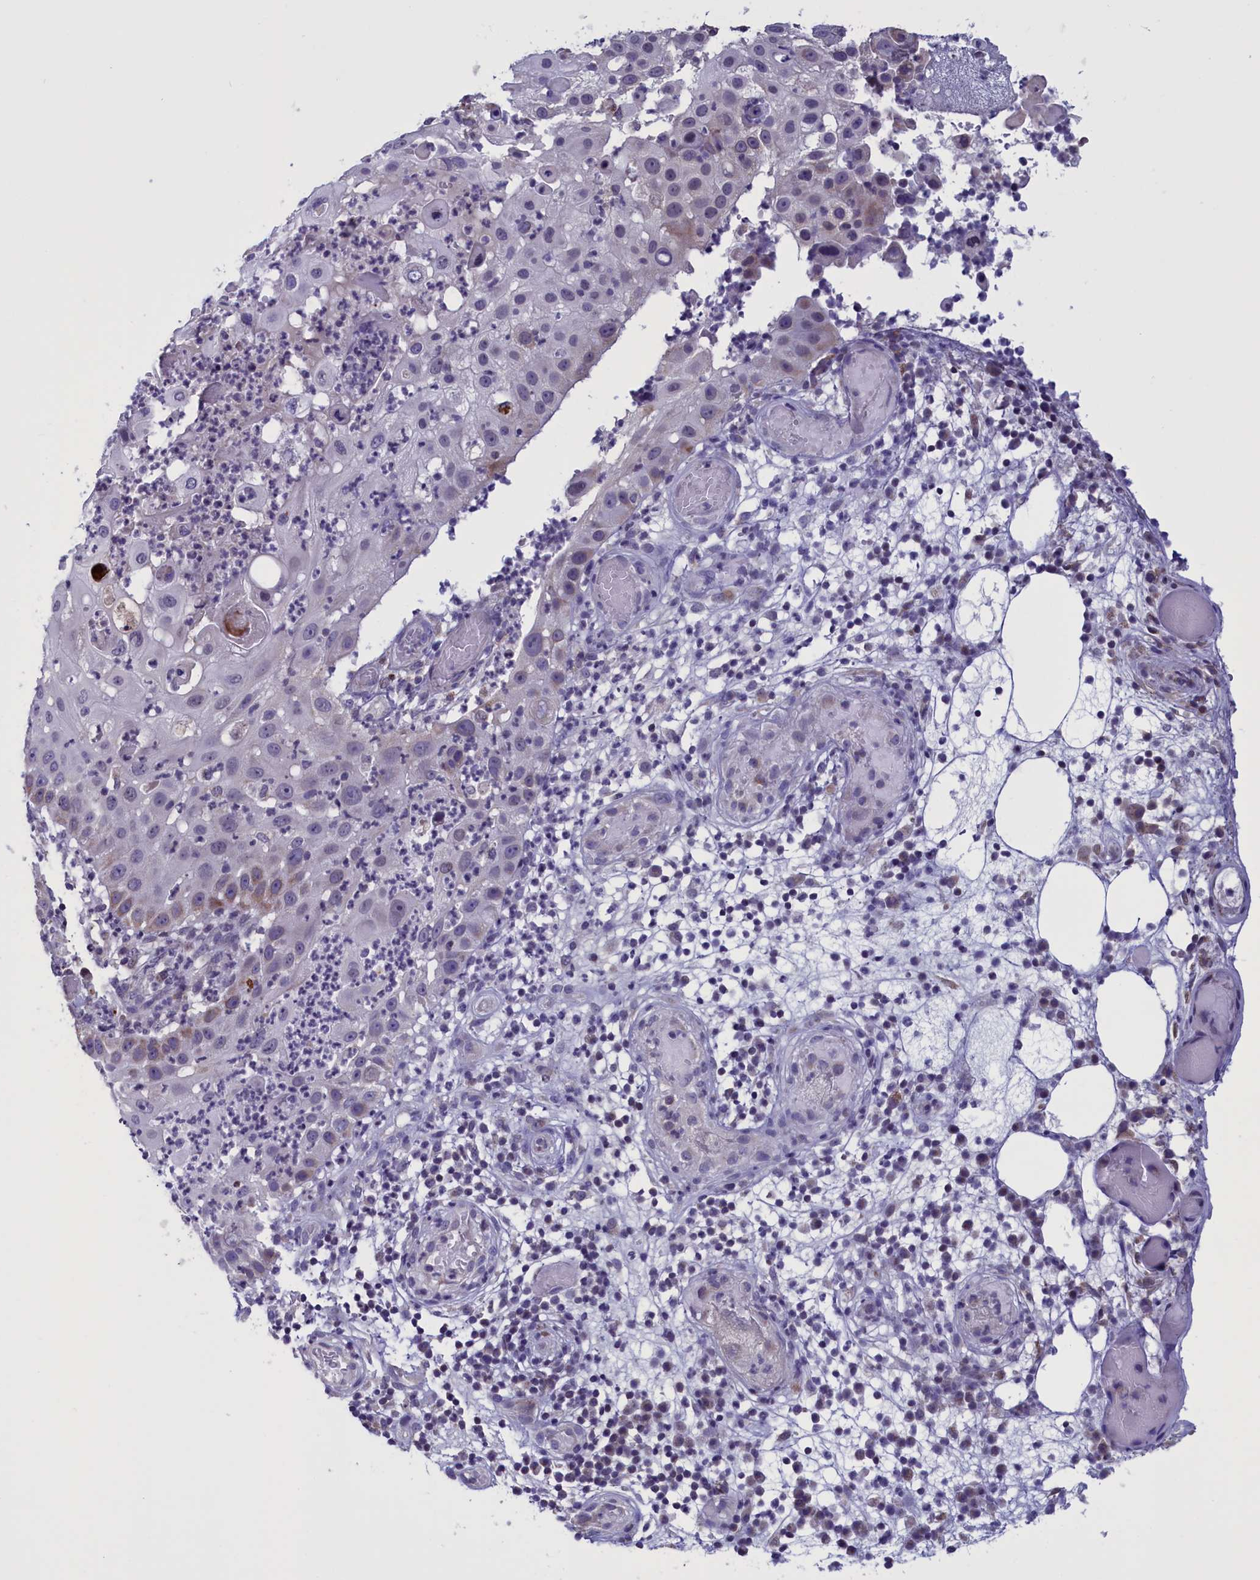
{"staining": {"intensity": "weak", "quantity": "<25%", "location": "cytoplasmic/membranous"}, "tissue": "skin cancer", "cell_type": "Tumor cells", "image_type": "cancer", "snomed": [{"axis": "morphology", "description": "Squamous cell carcinoma, NOS"}, {"axis": "topography", "description": "Skin"}], "caption": "Immunohistochemistry photomicrograph of skin cancer (squamous cell carcinoma) stained for a protein (brown), which reveals no expression in tumor cells. (Stains: DAB (3,3'-diaminobenzidine) immunohistochemistry with hematoxylin counter stain, Microscopy: brightfield microscopy at high magnification).", "gene": "PARS2", "patient": {"sex": "female", "age": 44}}